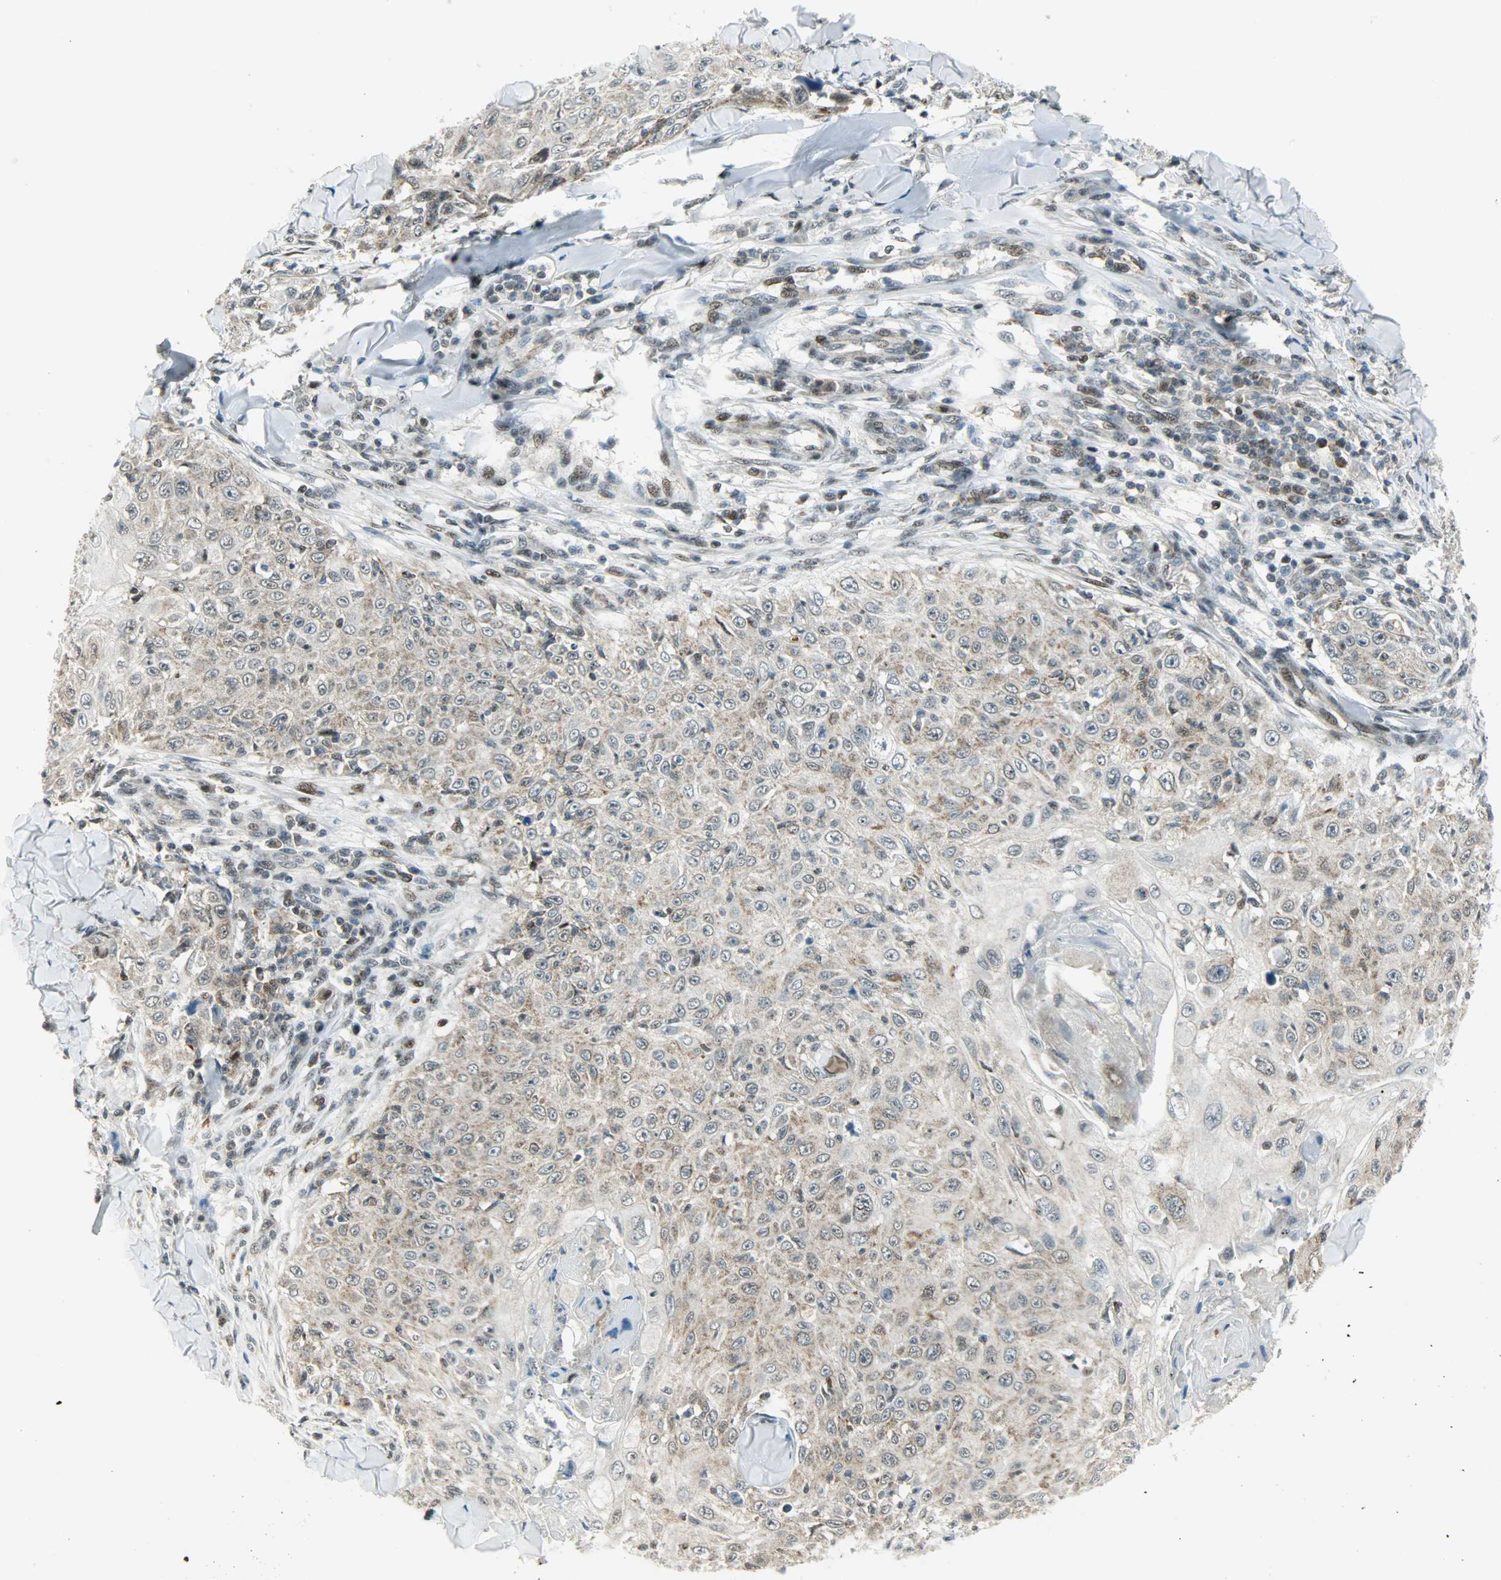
{"staining": {"intensity": "weak", "quantity": ">75%", "location": "cytoplasmic/membranous"}, "tissue": "skin cancer", "cell_type": "Tumor cells", "image_type": "cancer", "snomed": [{"axis": "morphology", "description": "Squamous cell carcinoma, NOS"}, {"axis": "topography", "description": "Skin"}], "caption": "Tumor cells reveal weak cytoplasmic/membranous staining in approximately >75% of cells in squamous cell carcinoma (skin).", "gene": "IL15", "patient": {"sex": "male", "age": 86}}